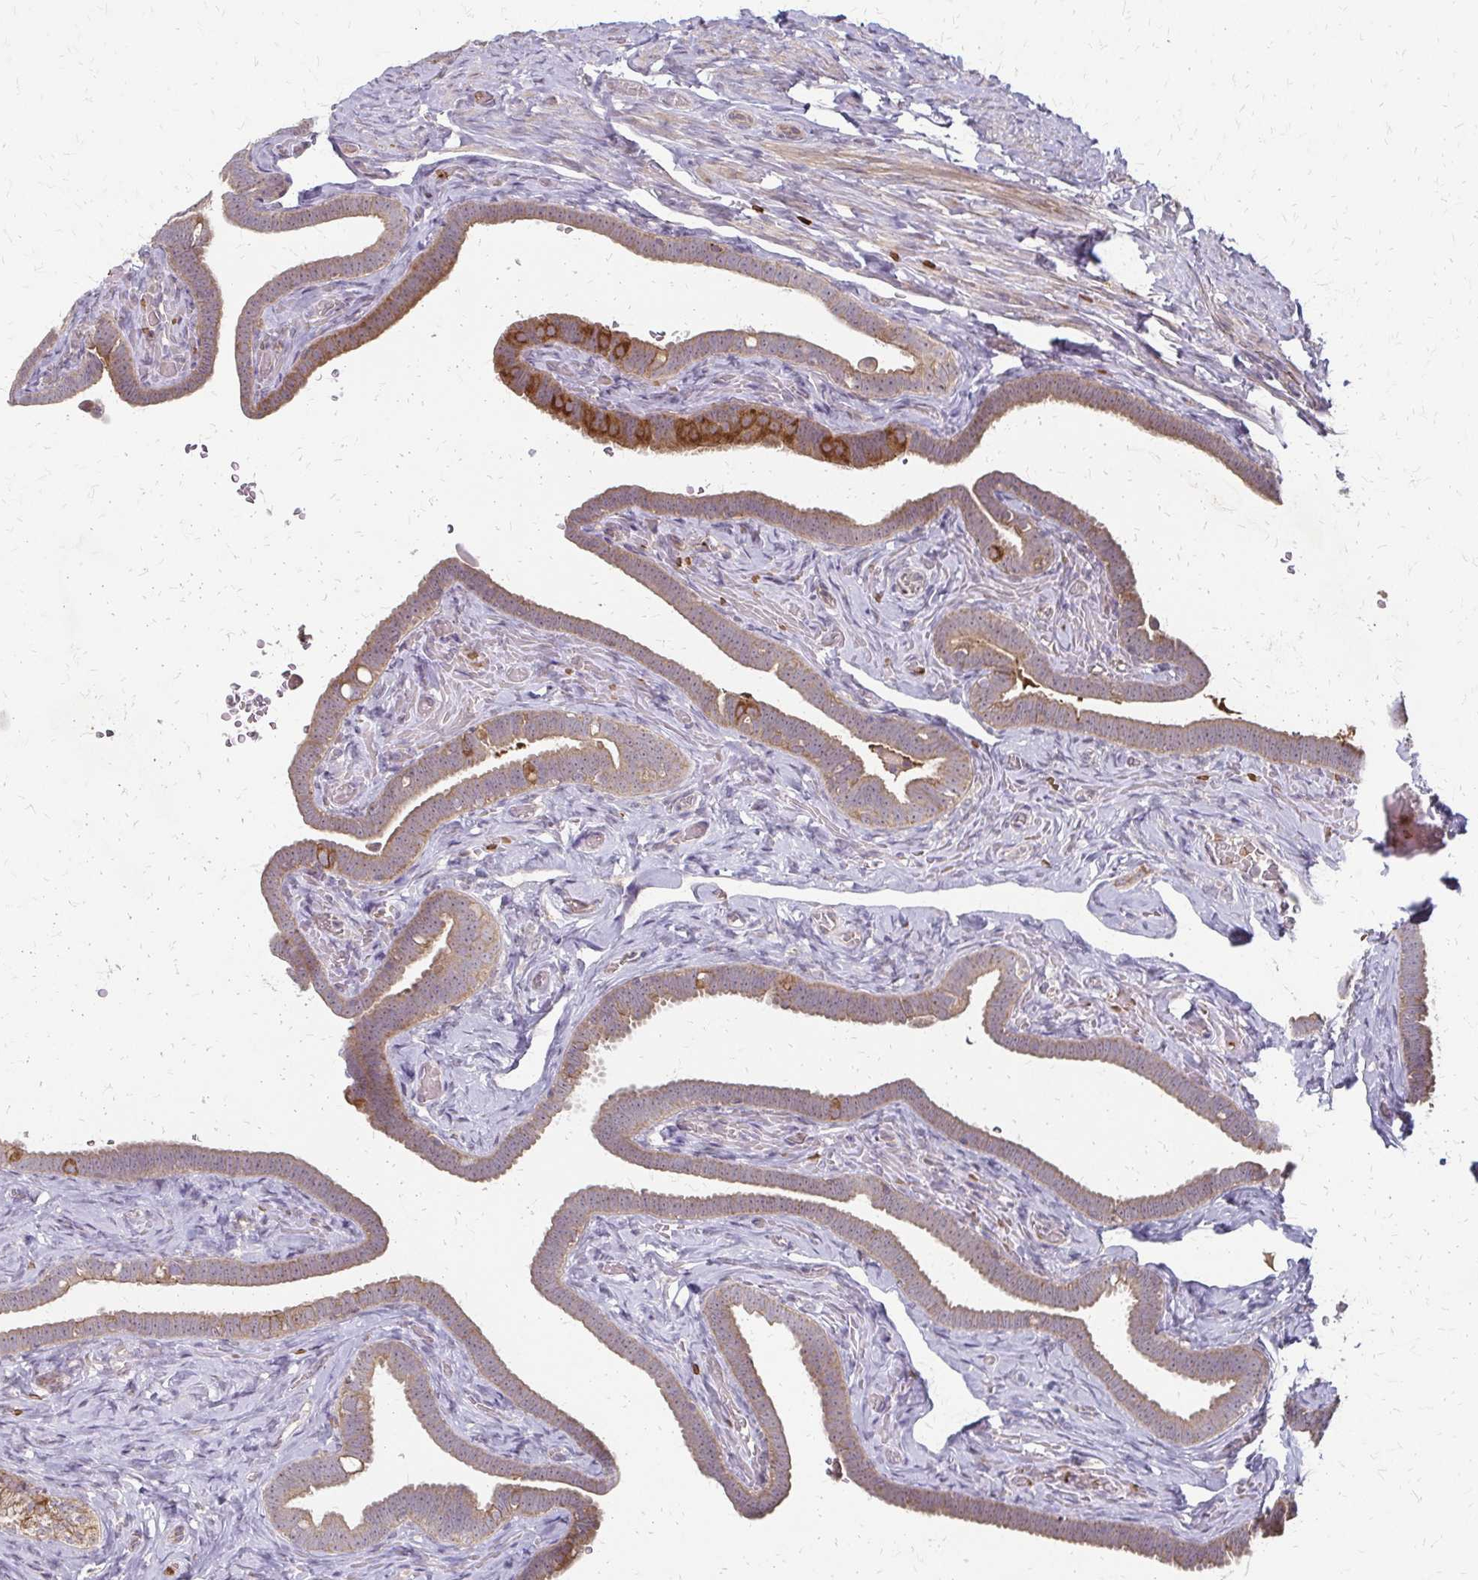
{"staining": {"intensity": "moderate", "quantity": ">75%", "location": "cytoplasmic/membranous"}, "tissue": "fallopian tube", "cell_type": "Glandular cells", "image_type": "normal", "snomed": [{"axis": "morphology", "description": "Normal tissue, NOS"}, {"axis": "topography", "description": "Fallopian tube"}], "caption": "Normal fallopian tube was stained to show a protein in brown. There is medium levels of moderate cytoplasmic/membranous staining in approximately >75% of glandular cells.", "gene": "ZNF383", "patient": {"sex": "female", "age": 69}}